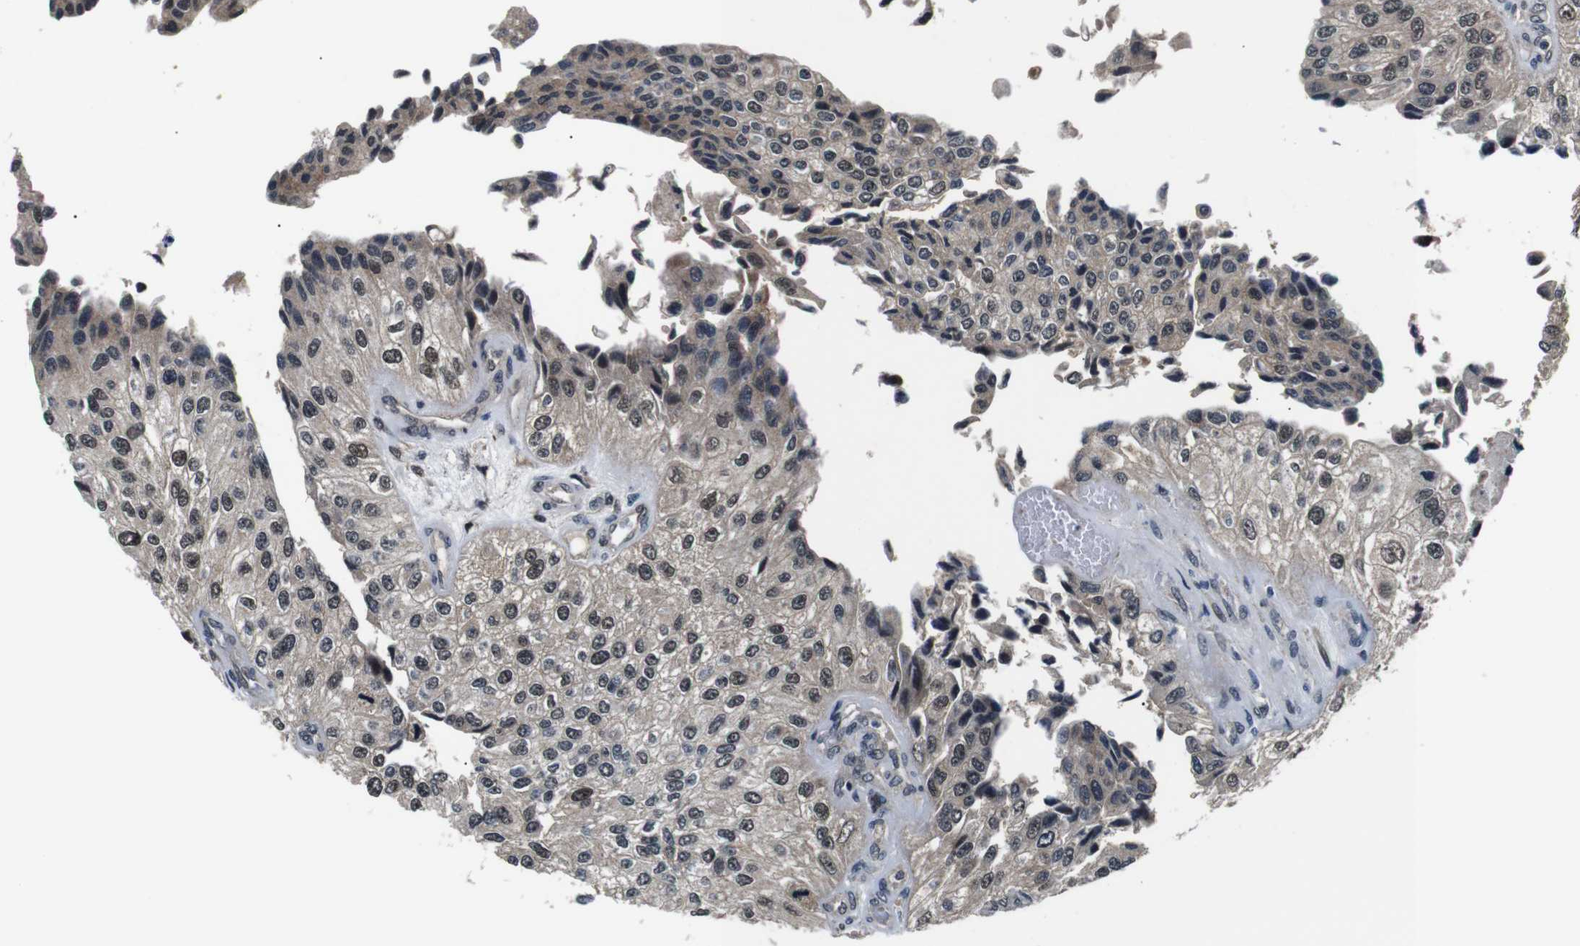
{"staining": {"intensity": "moderate", "quantity": ">75%", "location": "nuclear"}, "tissue": "urothelial cancer", "cell_type": "Tumor cells", "image_type": "cancer", "snomed": [{"axis": "morphology", "description": "Urothelial carcinoma, High grade"}, {"axis": "topography", "description": "Kidney"}, {"axis": "topography", "description": "Urinary bladder"}], "caption": "IHC image of neoplastic tissue: human urothelial cancer stained using IHC demonstrates medium levels of moderate protein expression localized specifically in the nuclear of tumor cells, appearing as a nuclear brown color.", "gene": "SKP1", "patient": {"sex": "male", "age": 77}}